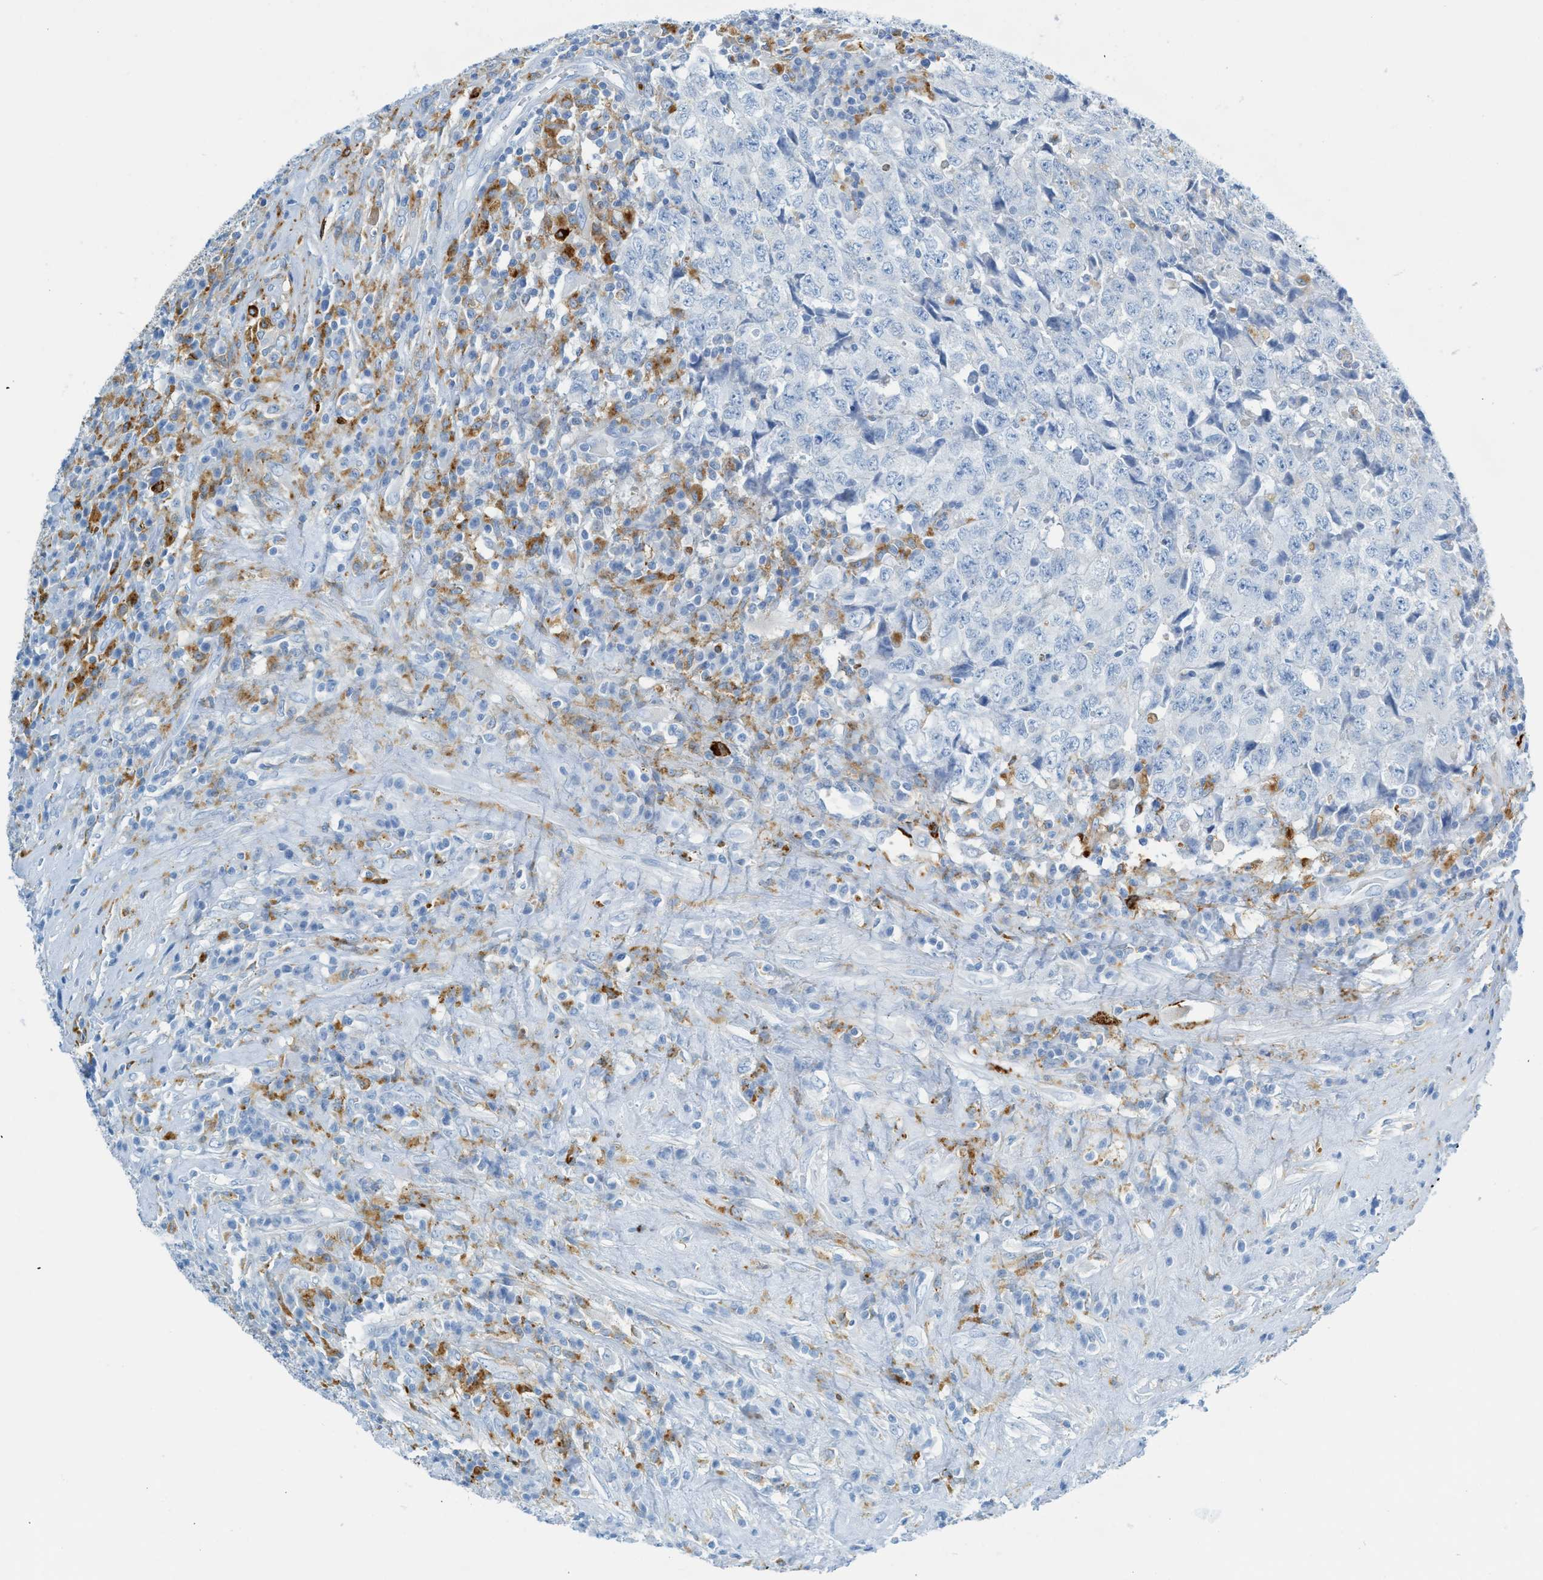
{"staining": {"intensity": "negative", "quantity": "none", "location": "none"}, "tissue": "testis cancer", "cell_type": "Tumor cells", "image_type": "cancer", "snomed": [{"axis": "morphology", "description": "Necrosis, NOS"}, {"axis": "morphology", "description": "Carcinoma, Embryonal, NOS"}, {"axis": "topography", "description": "Testis"}], "caption": "IHC histopathology image of testis cancer stained for a protein (brown), which reveals no expression in tumor cells. Nuclei are stained in blue.", "gene": "C21orf62", "patient": {"sex": "male", "age": 19}}